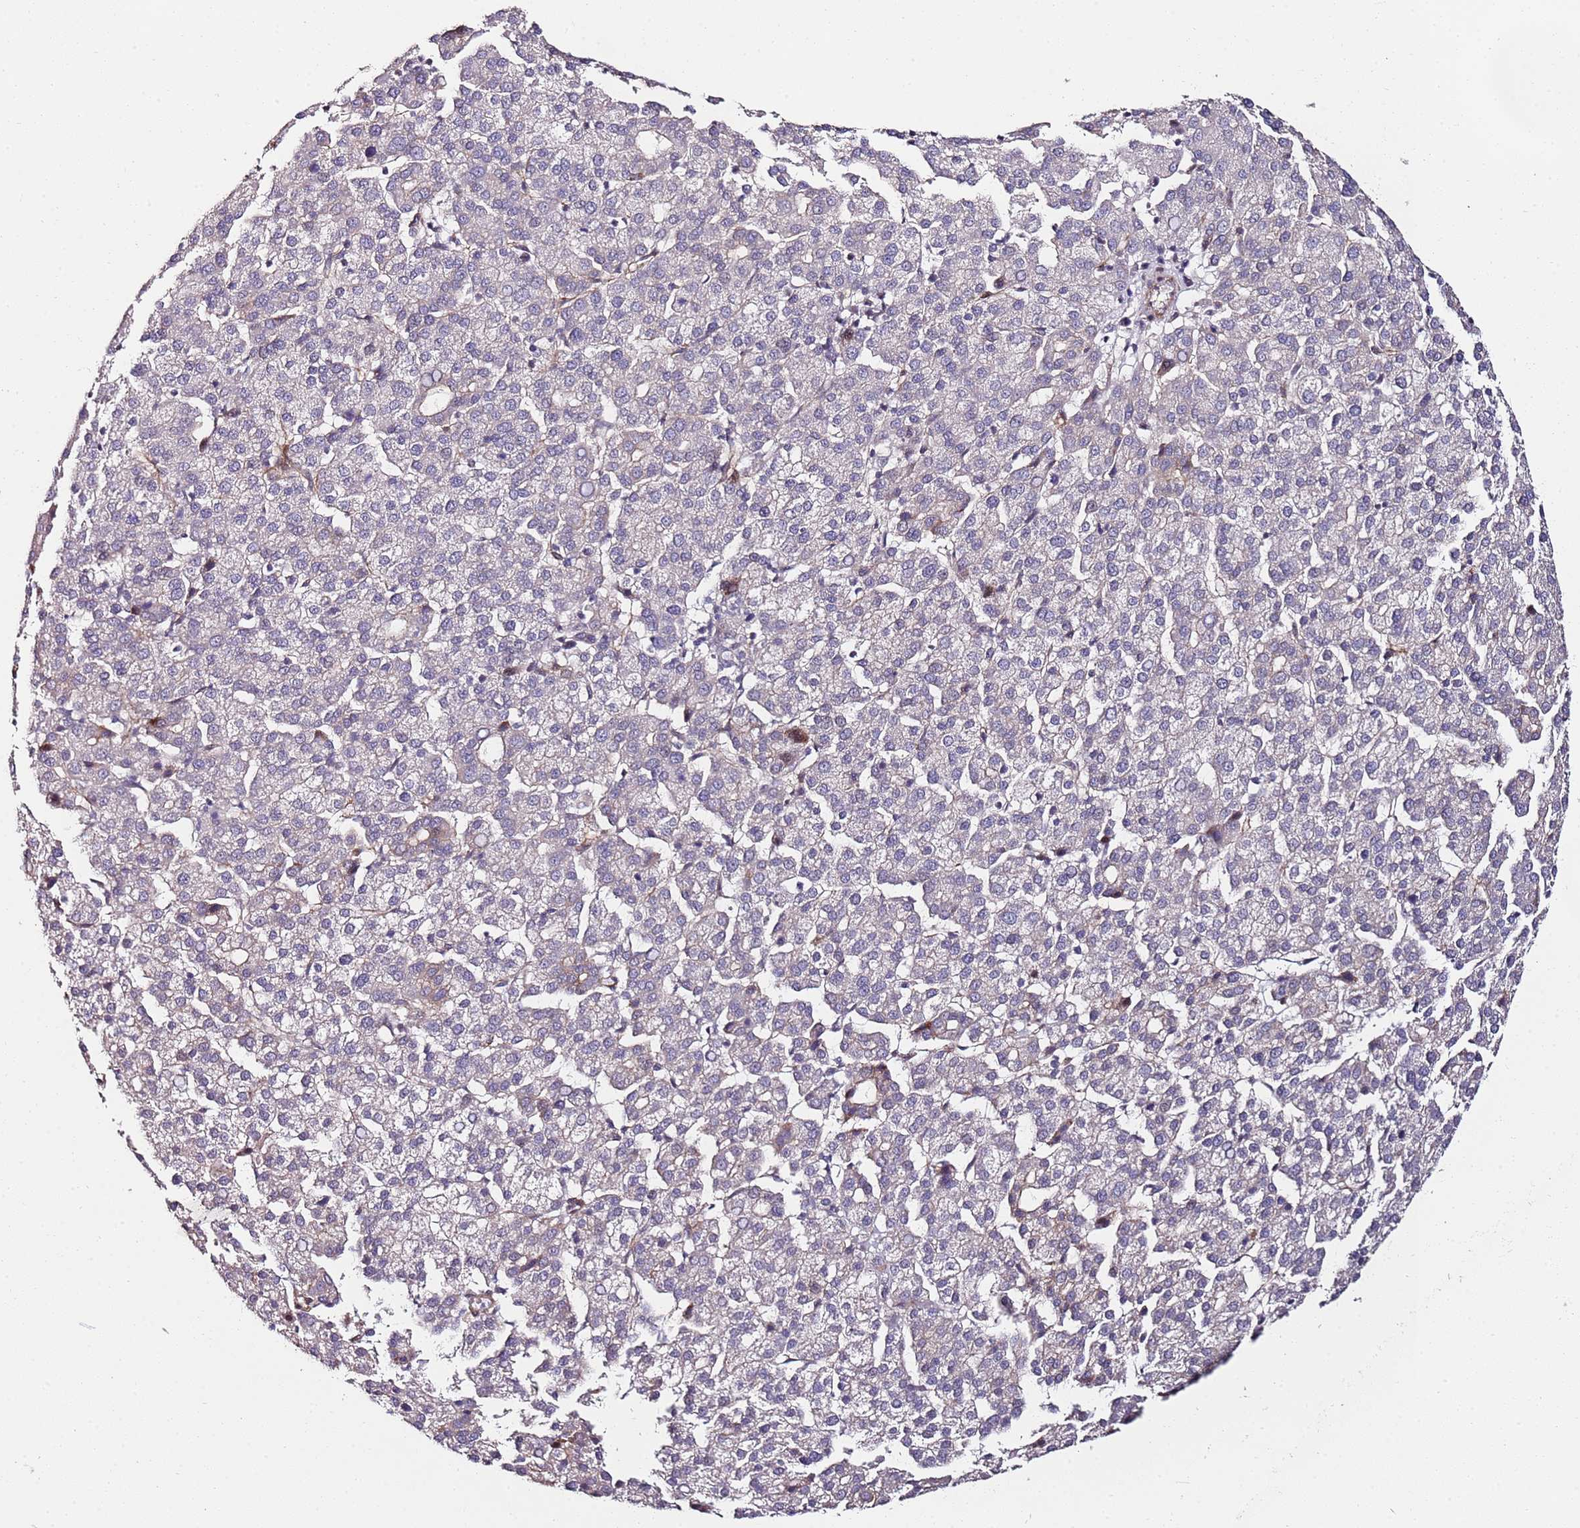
{"staining": {"intensity": "negative", "quantity": "none", "location": "none"}, "tissue": "liver cancer", "cell_type": "Tumor cells", "image_type": "cancer", "snomed": [{"axis": "morphology", "description": "Carcinoma, Hepatocellular, NOS"}, {"axis": "topography", "description": "Liver"}], "caption": "IHC photomicrograph of human liver hepatocellular carcinoma stained for a protein (brown), which displays no expression in tumor cells.", "gene": "DUSP28", "patient": {"sex": "female", "age": 58}}